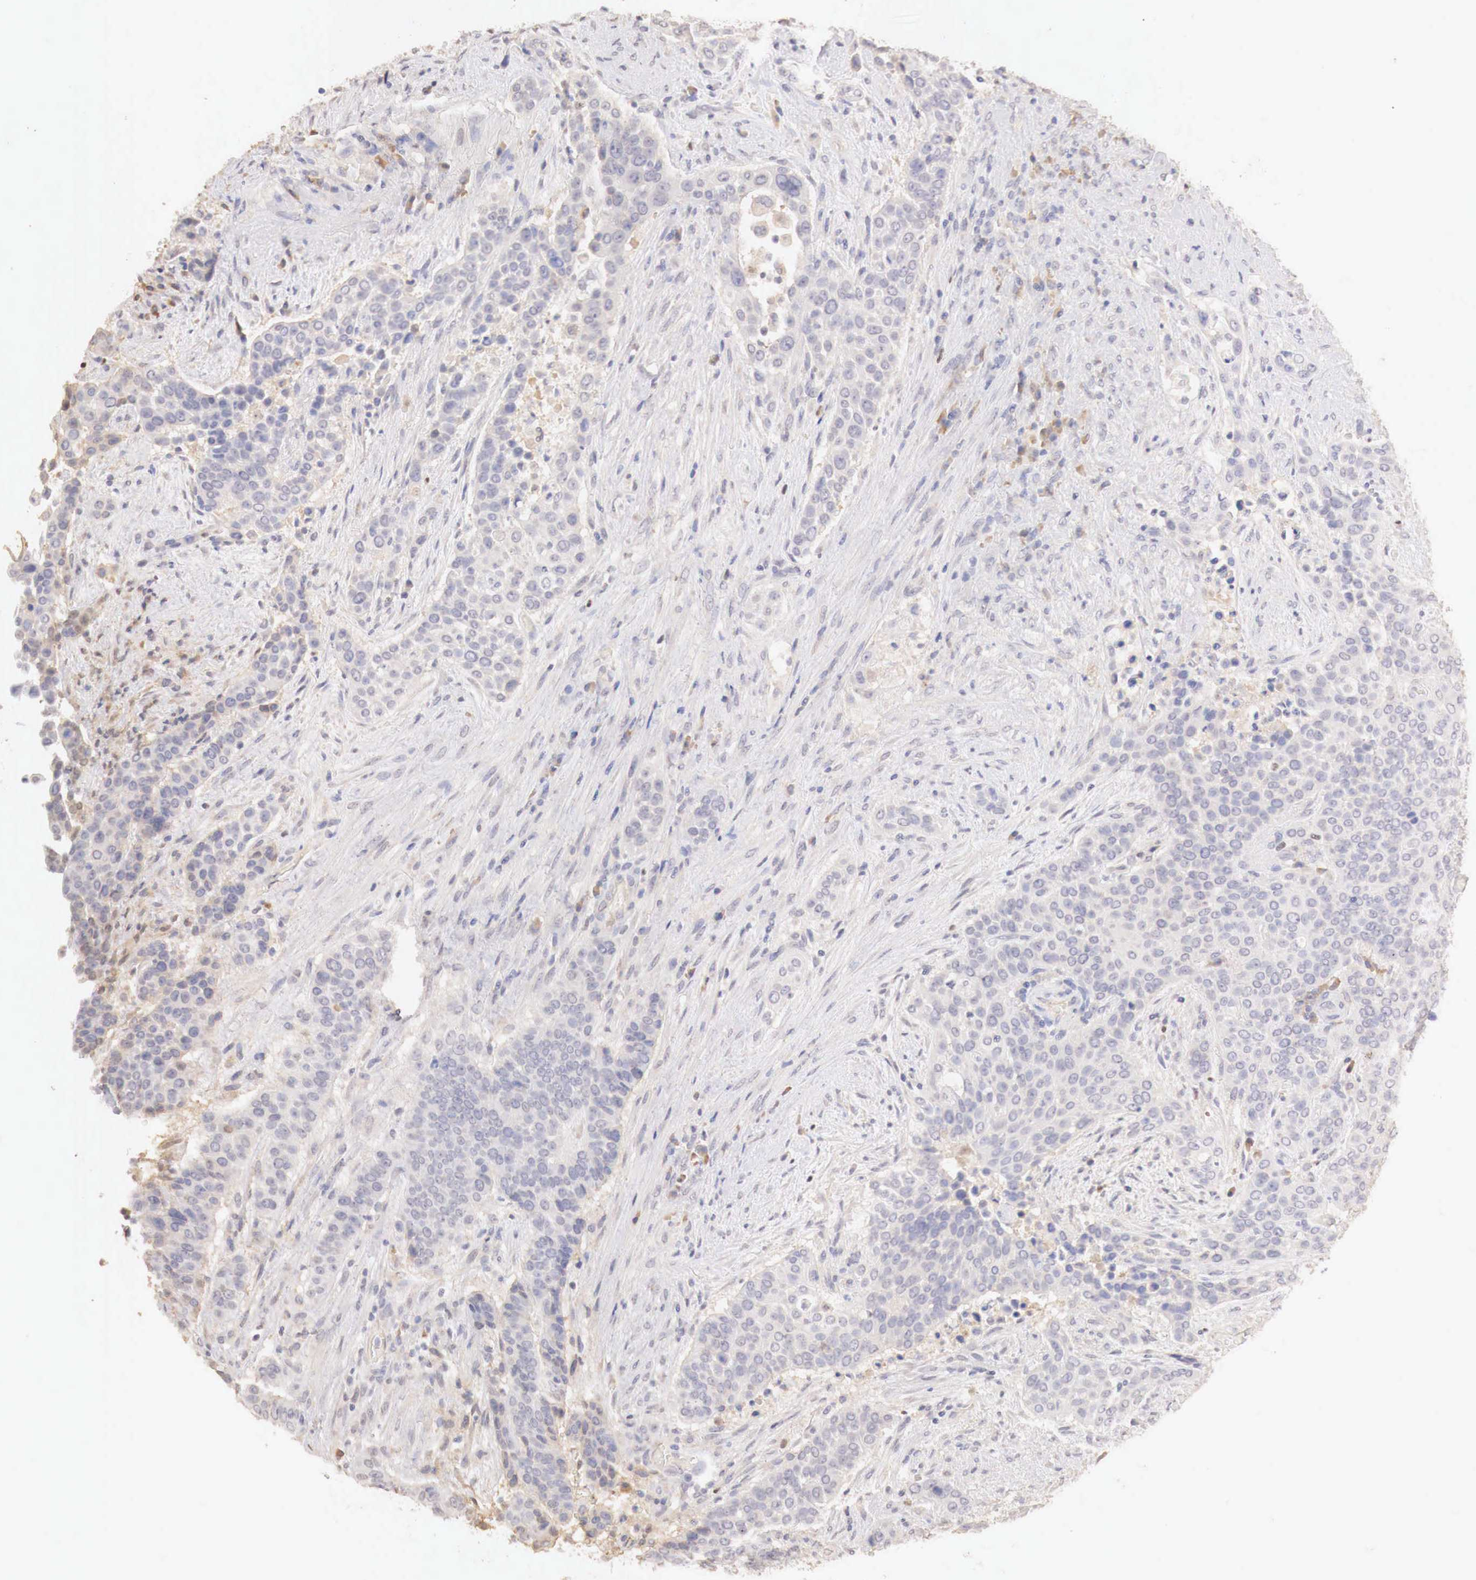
{"staining": {"intensity": "negative", "quantity": "none", "location": "none"}, "tissue": "urothelial cancer", "cell_type": "Tumor cells", "image_type": "cancer", "snomed": [{"axis": "morphology", "description": "Urothelial carcinoma, High grade"}, {"axis": "topography", "description": "Urinary bladder"}], "caption": "This is an IHC image of human urothelial cancer. There is no positivity in tumor cells.", "gene": "GATA1", "patient": {"sex": "male", "age": 74}}